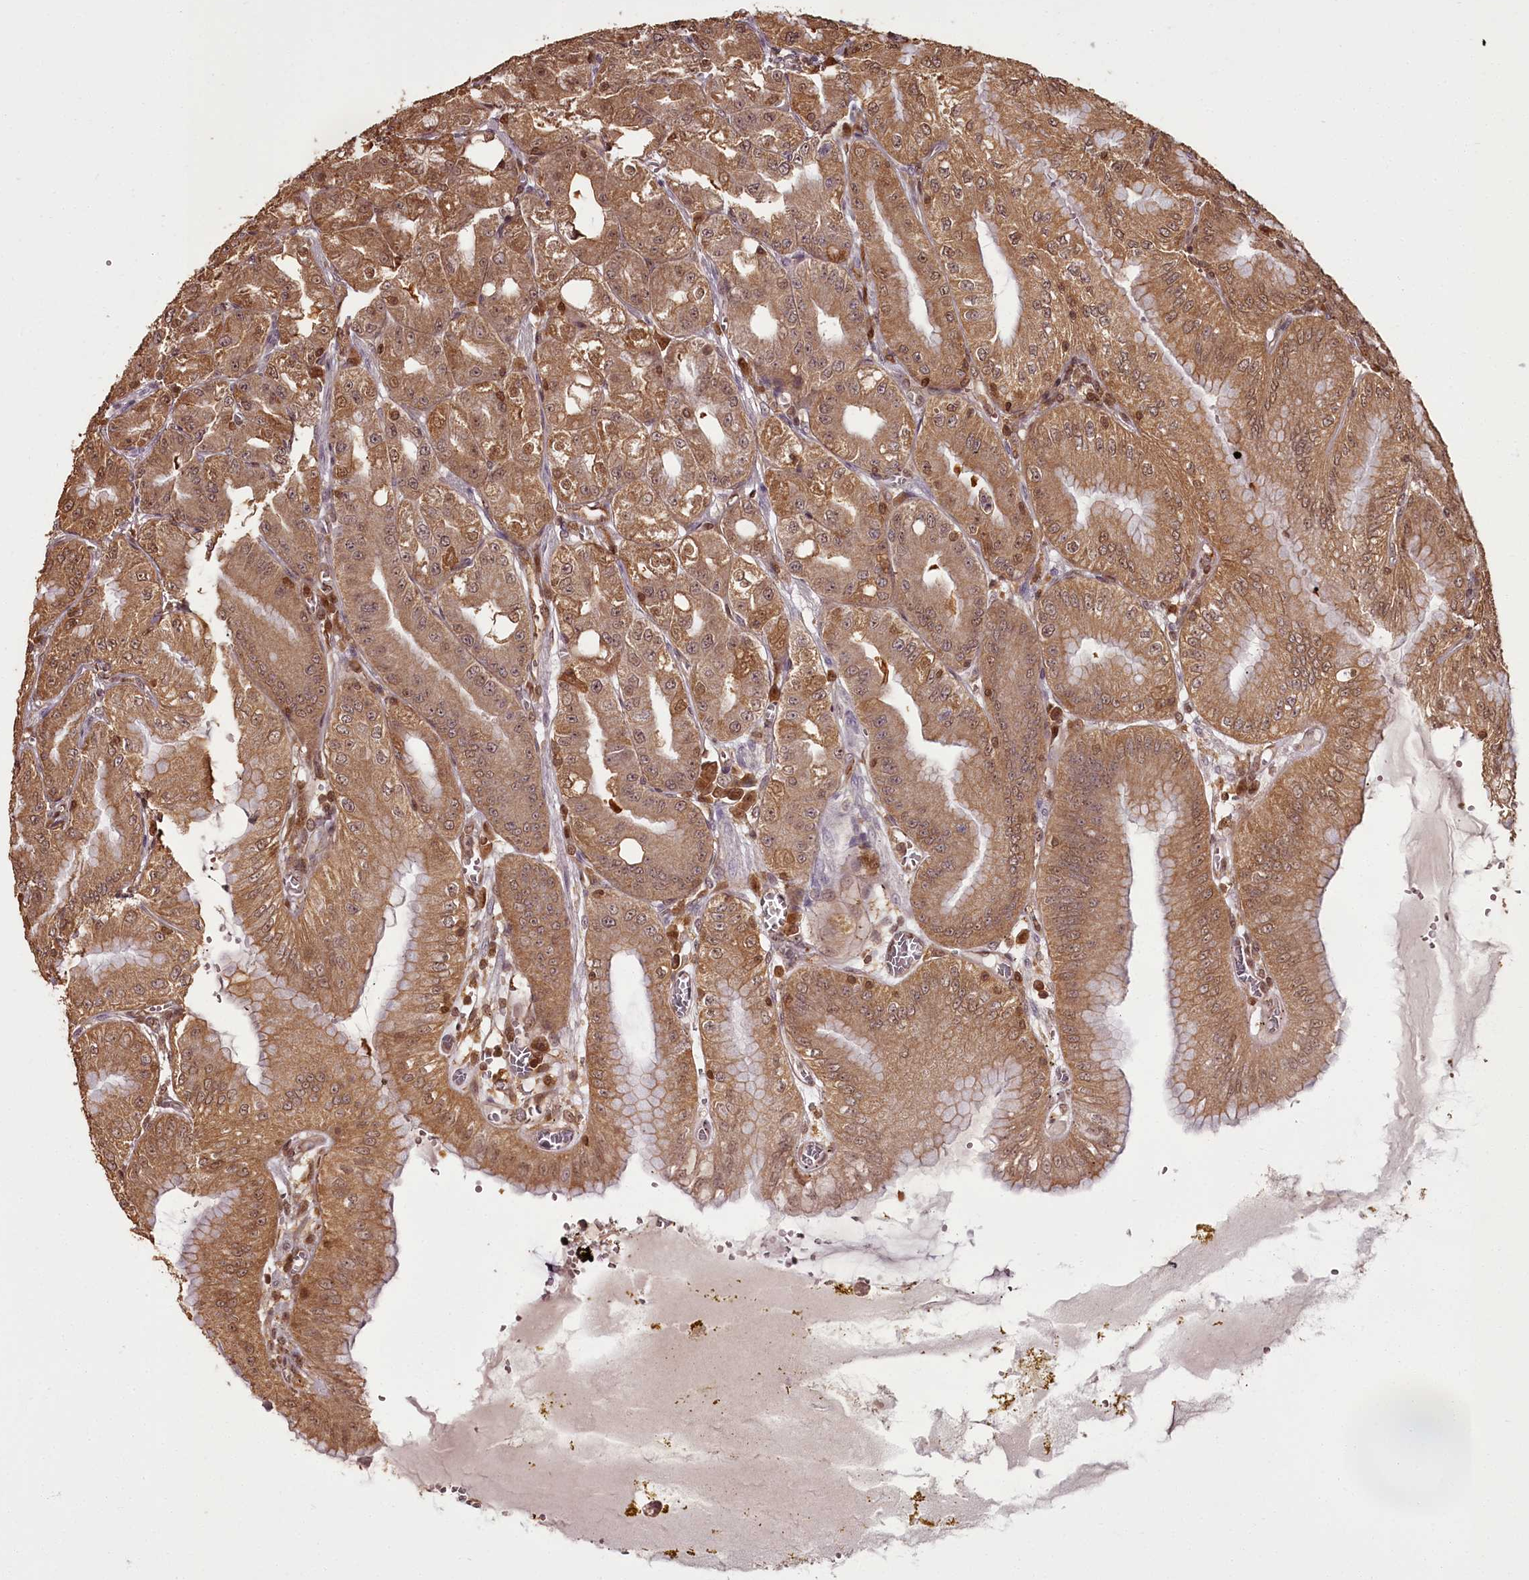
{"staining": {"intensity": "strong", "quantity": ">75%", "location": "cytoplasmic/membranous,nuclear"}, "tissue": "stomach", "cell_type": "Glandular cells", "image_type": "normal", "snomed": [{"axis": "morphology", "description": "Normal tissue, NOS"}, {"axis": "topography", "description": "Stomach, upper"}, {"axis": "topography", "description": "Stomach, lower"}], "caption": "A high amount of strong cytoplasmic/membranous,nuclear staining is seen in about >75% of glandular cells in normal stomach.", "gene": "NPRL2", "patient": {"sex": "male", "age": 71}}